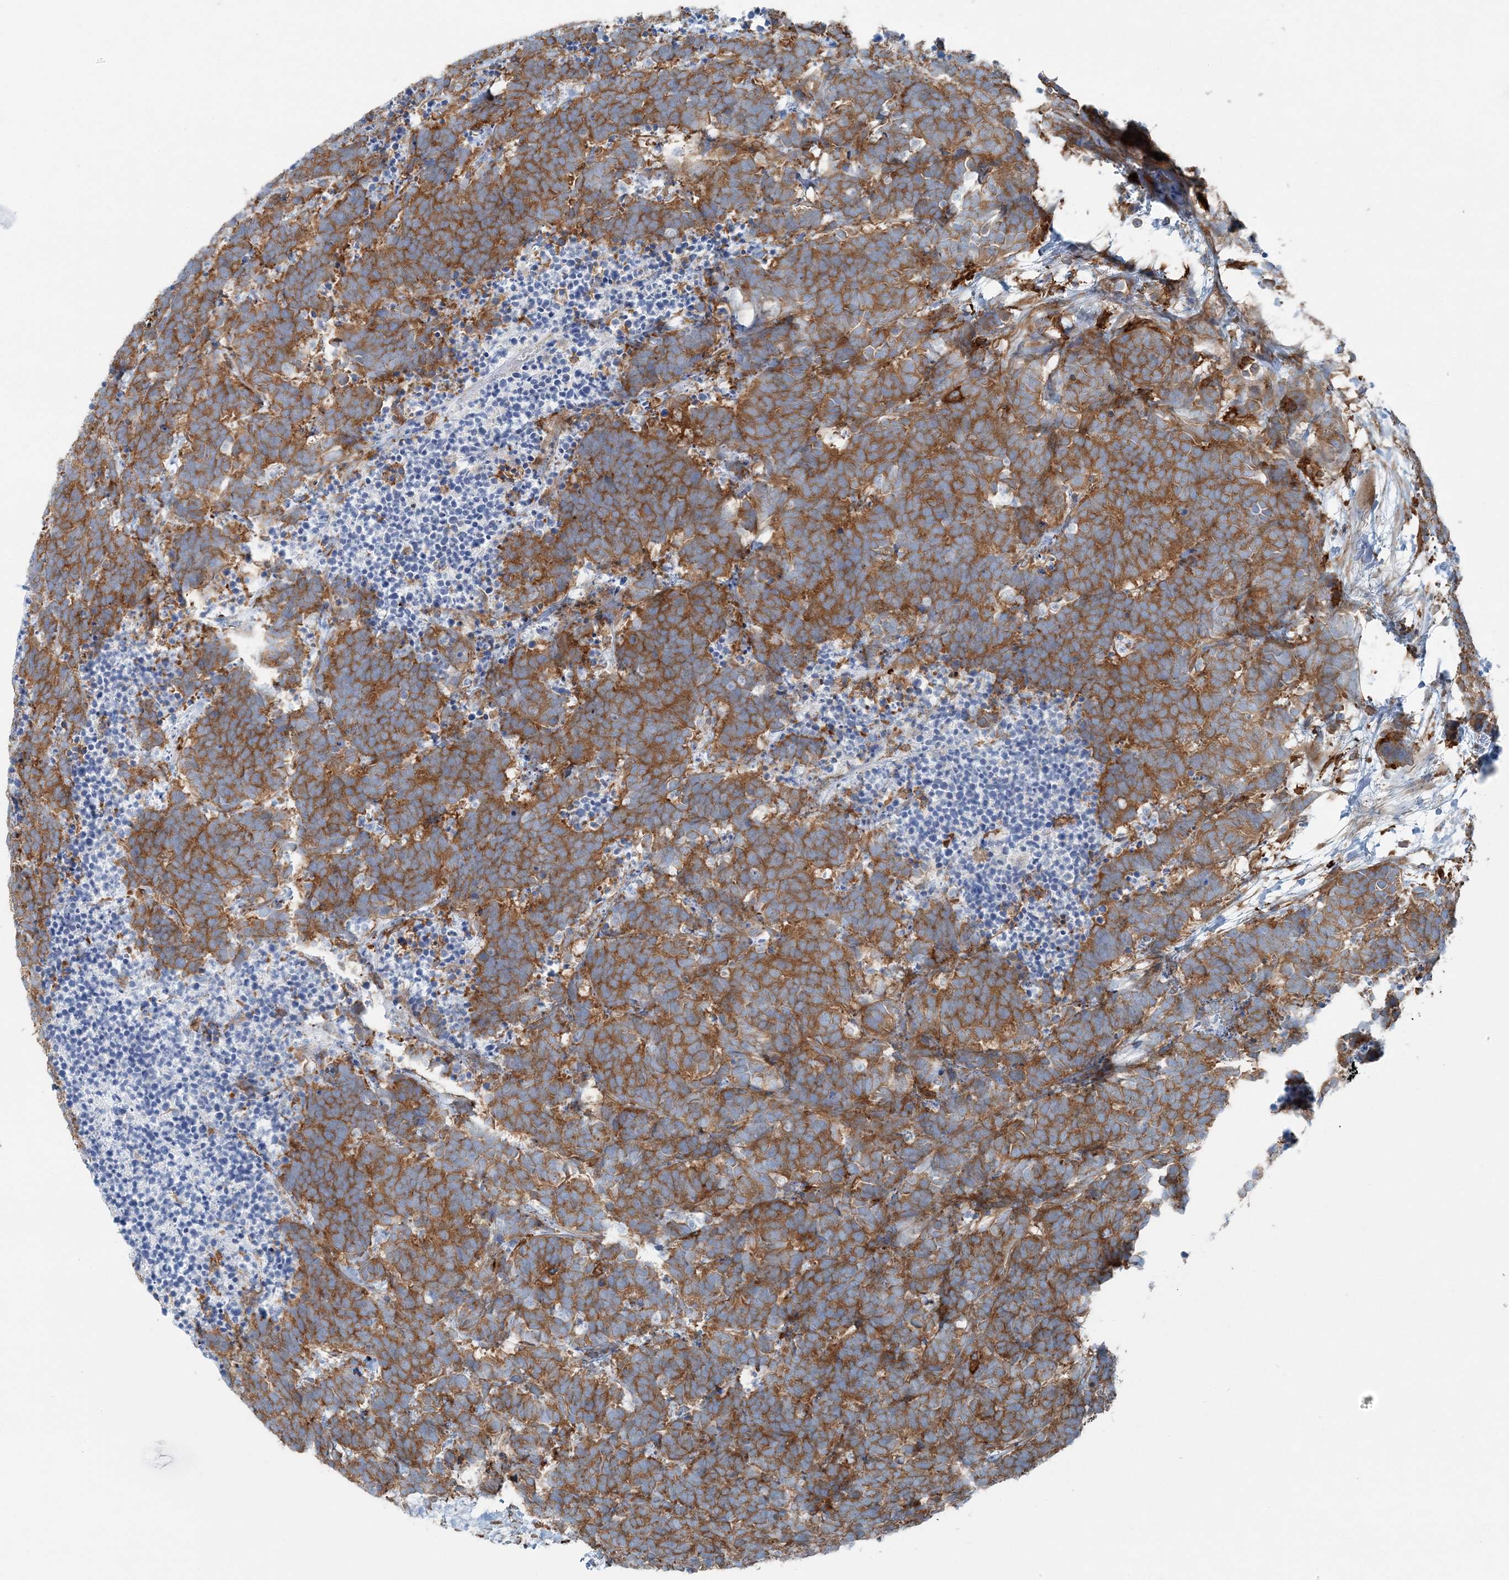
{"staining": {"intensity": "strong", "quantity": ">75%", "location": "cytoplasmic/membranous"}, "tissue": "carcinoid", "cell_type": "Tumor cells", "image_type": "cancer", "snomed": [{"axis": "morphology", "description": "Carcinoma, NOS"}, {"axis": "morphology", "description": "Carcinoid, malignant, NOS"}, {"axis": "topography", "description": "Urinary bladder"}], "caption": "Immunohistochemical staining of carcinoid displays high levels of strong cytoplasmic/membranous expression in about >75% of tumor cells.", "gene": "SNX2", "patient": {"sex": "male", "age": 57}}